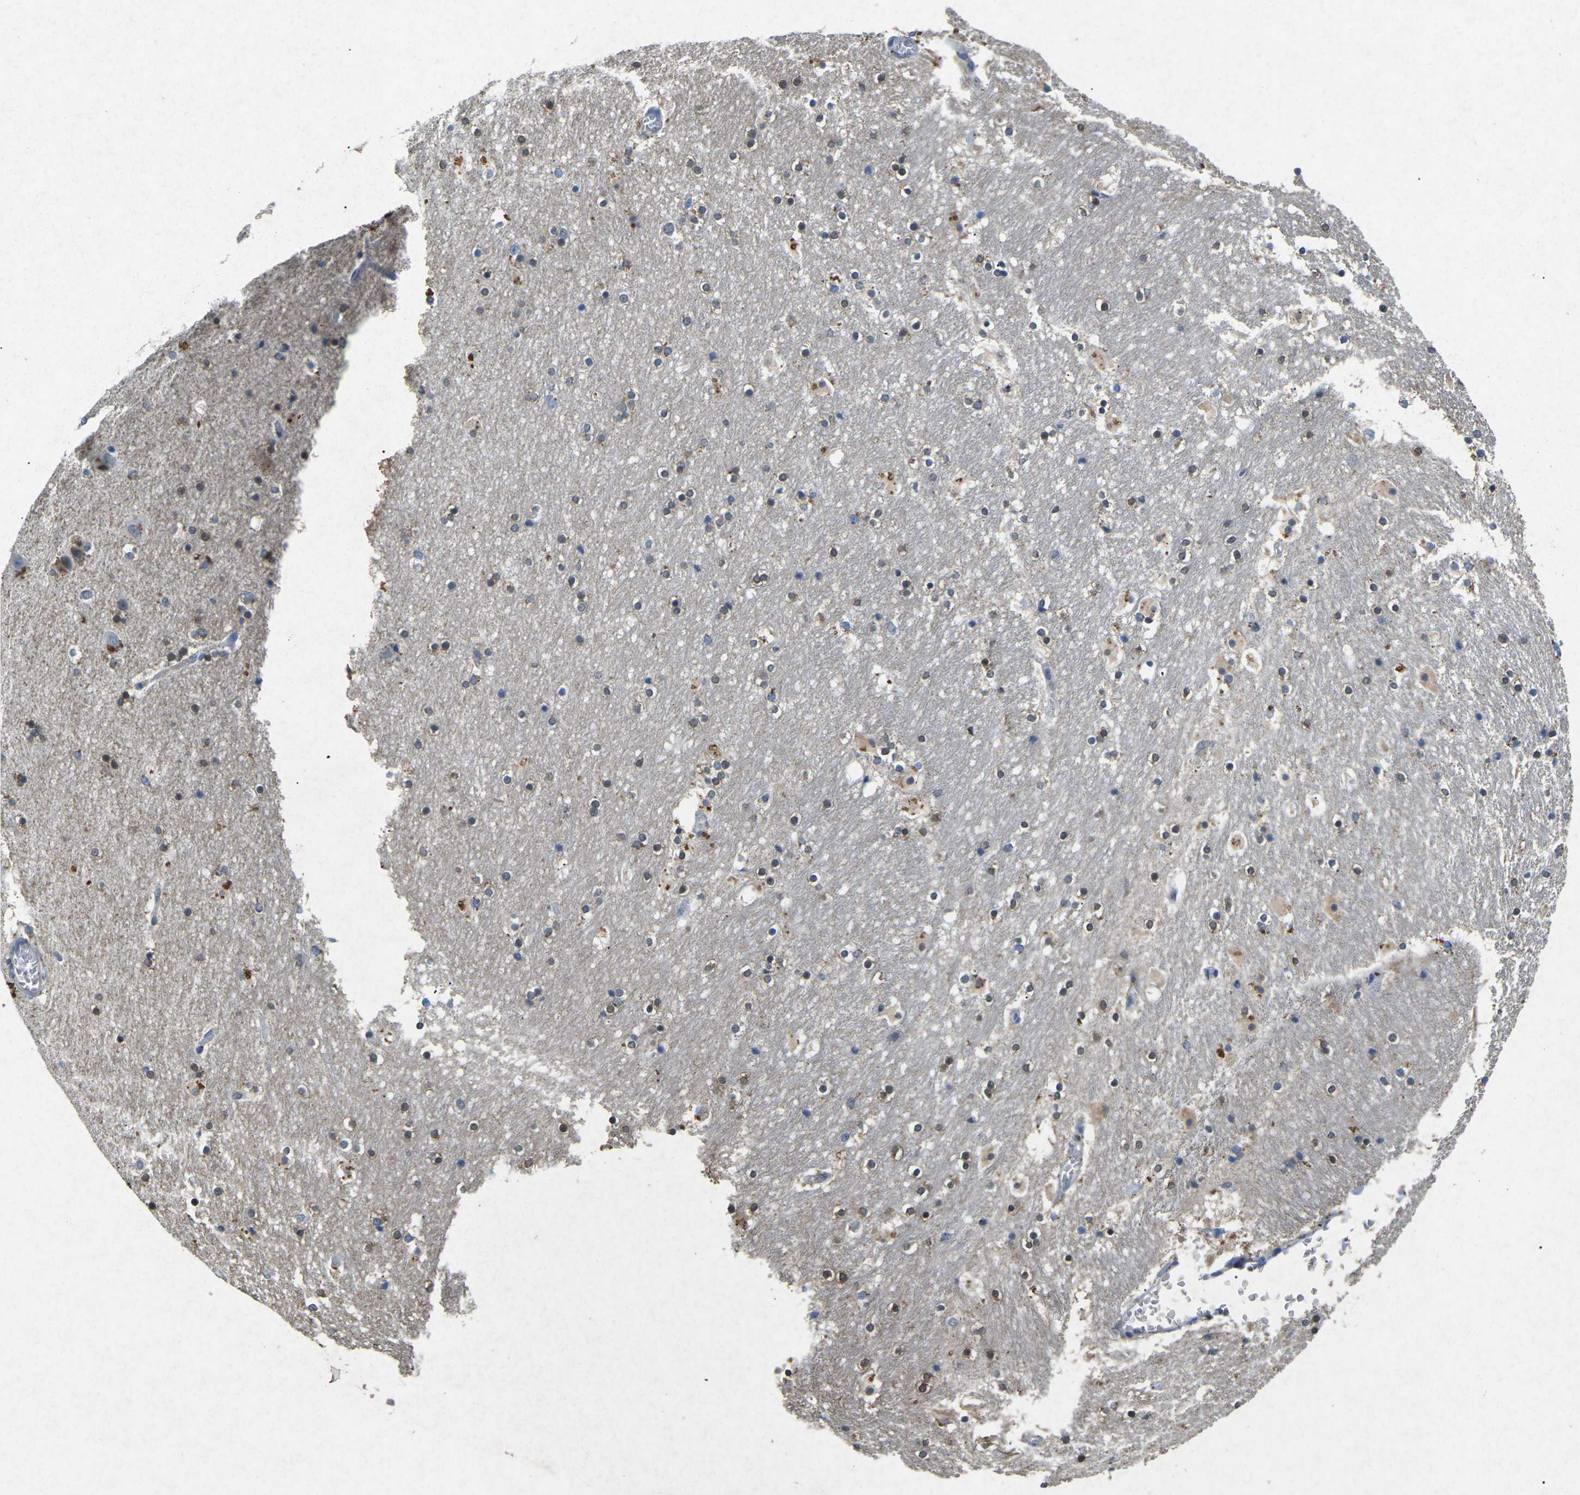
{"staining": {"intensity": "moderate", "quantity": "<25%", "location": "cytoplasmic/membranous"}, "tissue": "hippocampus", "cell_type": "Glial cells", "image_type": "normal", "snomed": [{"axis": "morphology", "description": "Normal tissue, NOS"}, {"axis": "topography", "description": "Hippocampus"}], "caption": "A histopathology image of hippocampus stained for a protein reveals moderate cytoplasmic/membranous brown staining in glial cells. (IHC, brightfield microscopy, high magnification).", "gene": "SCNN1B", "patient": {"sex": "male", "age": 45}}